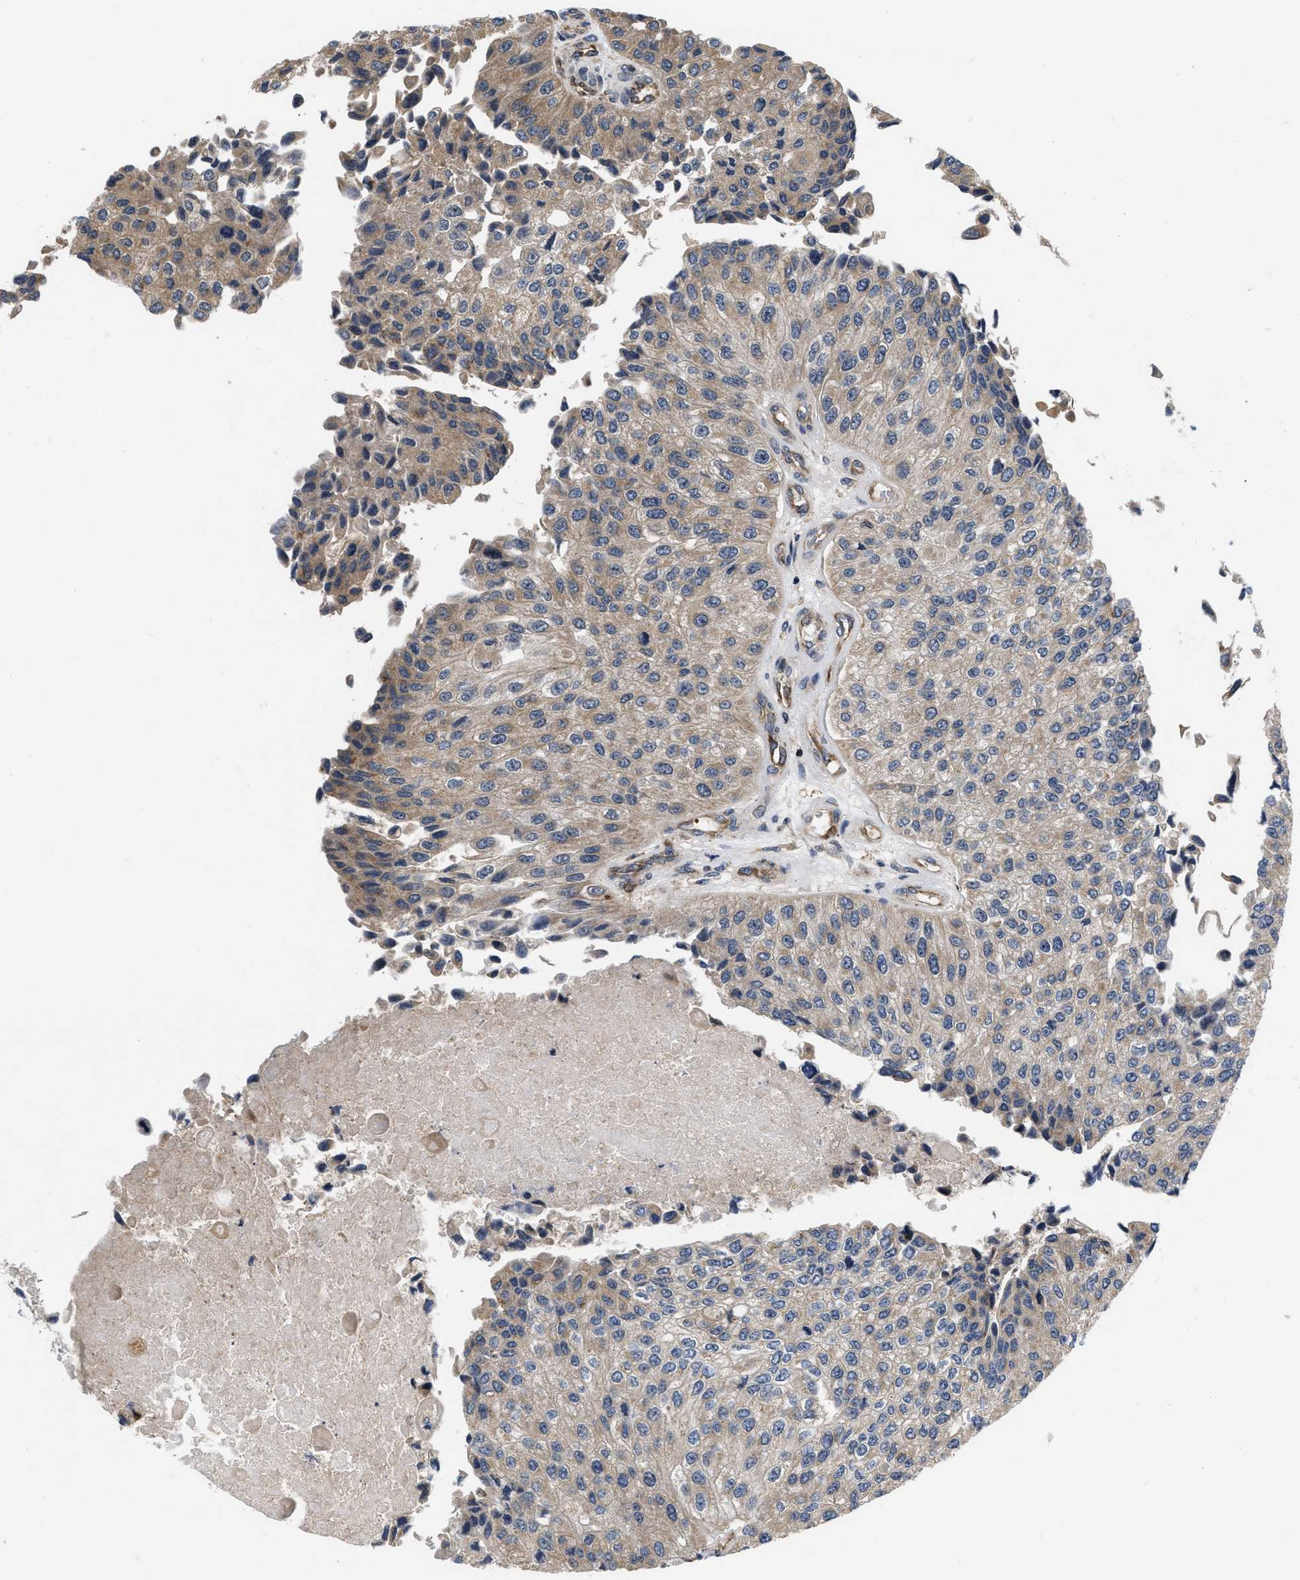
{"staining": {"intensity": "weak", "quantity": "25%-75%", "location": "cytoplasmic/membranous"}, "tissue": "urothelial cancer", "cell_type": "Tumor cells", "image_type": "cancer", "snomed": [{"axis": "morphology", "description": "Urothelial carcinoma, High grade"}, {"axis": "topography", "description": "Kidney"}, {"axis": "topography", "description": "Urinary bladder"}], "caption": "The image exhibits staining of urothelial cancer, revealing weak cytoplasmic/membranous protein expression (brown color) within tumor cells.", "gene": "HMGCR", "patient": {"sex": "male", "age": 77}}